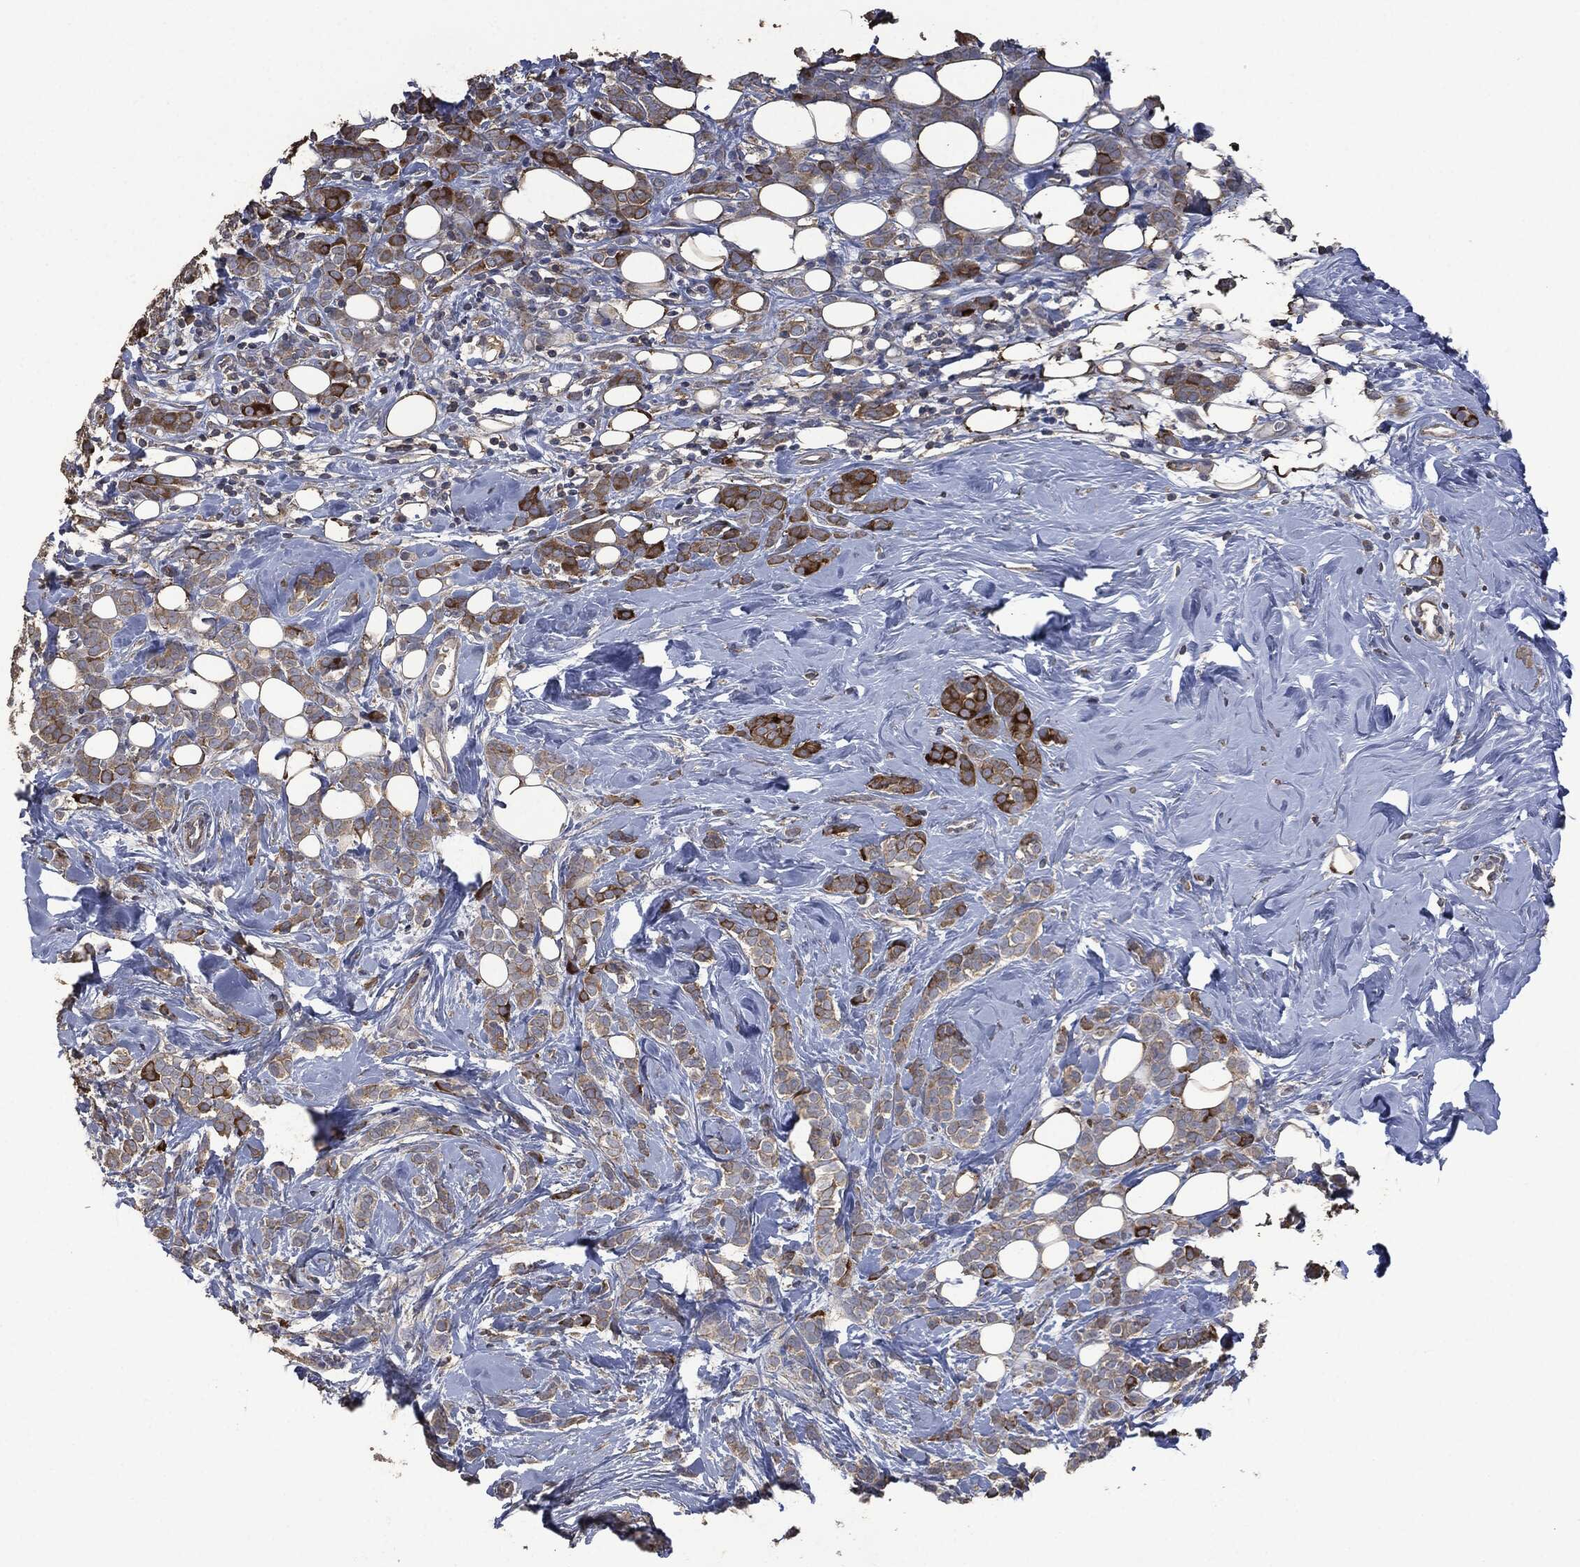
{"staining": {"intensity": "strong", "quantity": "<25%", "location": "cytoplasmic/membranous"}, "tissue": "breast cancer", "cell_type": "Tumor cells", "image_type": "cancer", "snomed": [{"axis": "morphology", "description": "Lobular carcinoma"}, {"axis": "topography", "description": "Breast"}], "caption": "The photomicrograph displays a brown stain indicating the presence of a protein in the cytoplasmic/membranous of tumor cells in lobular carcinoma (breast).", "gene": "MSLN", "patient": {"sex": "female", "age": 49}}